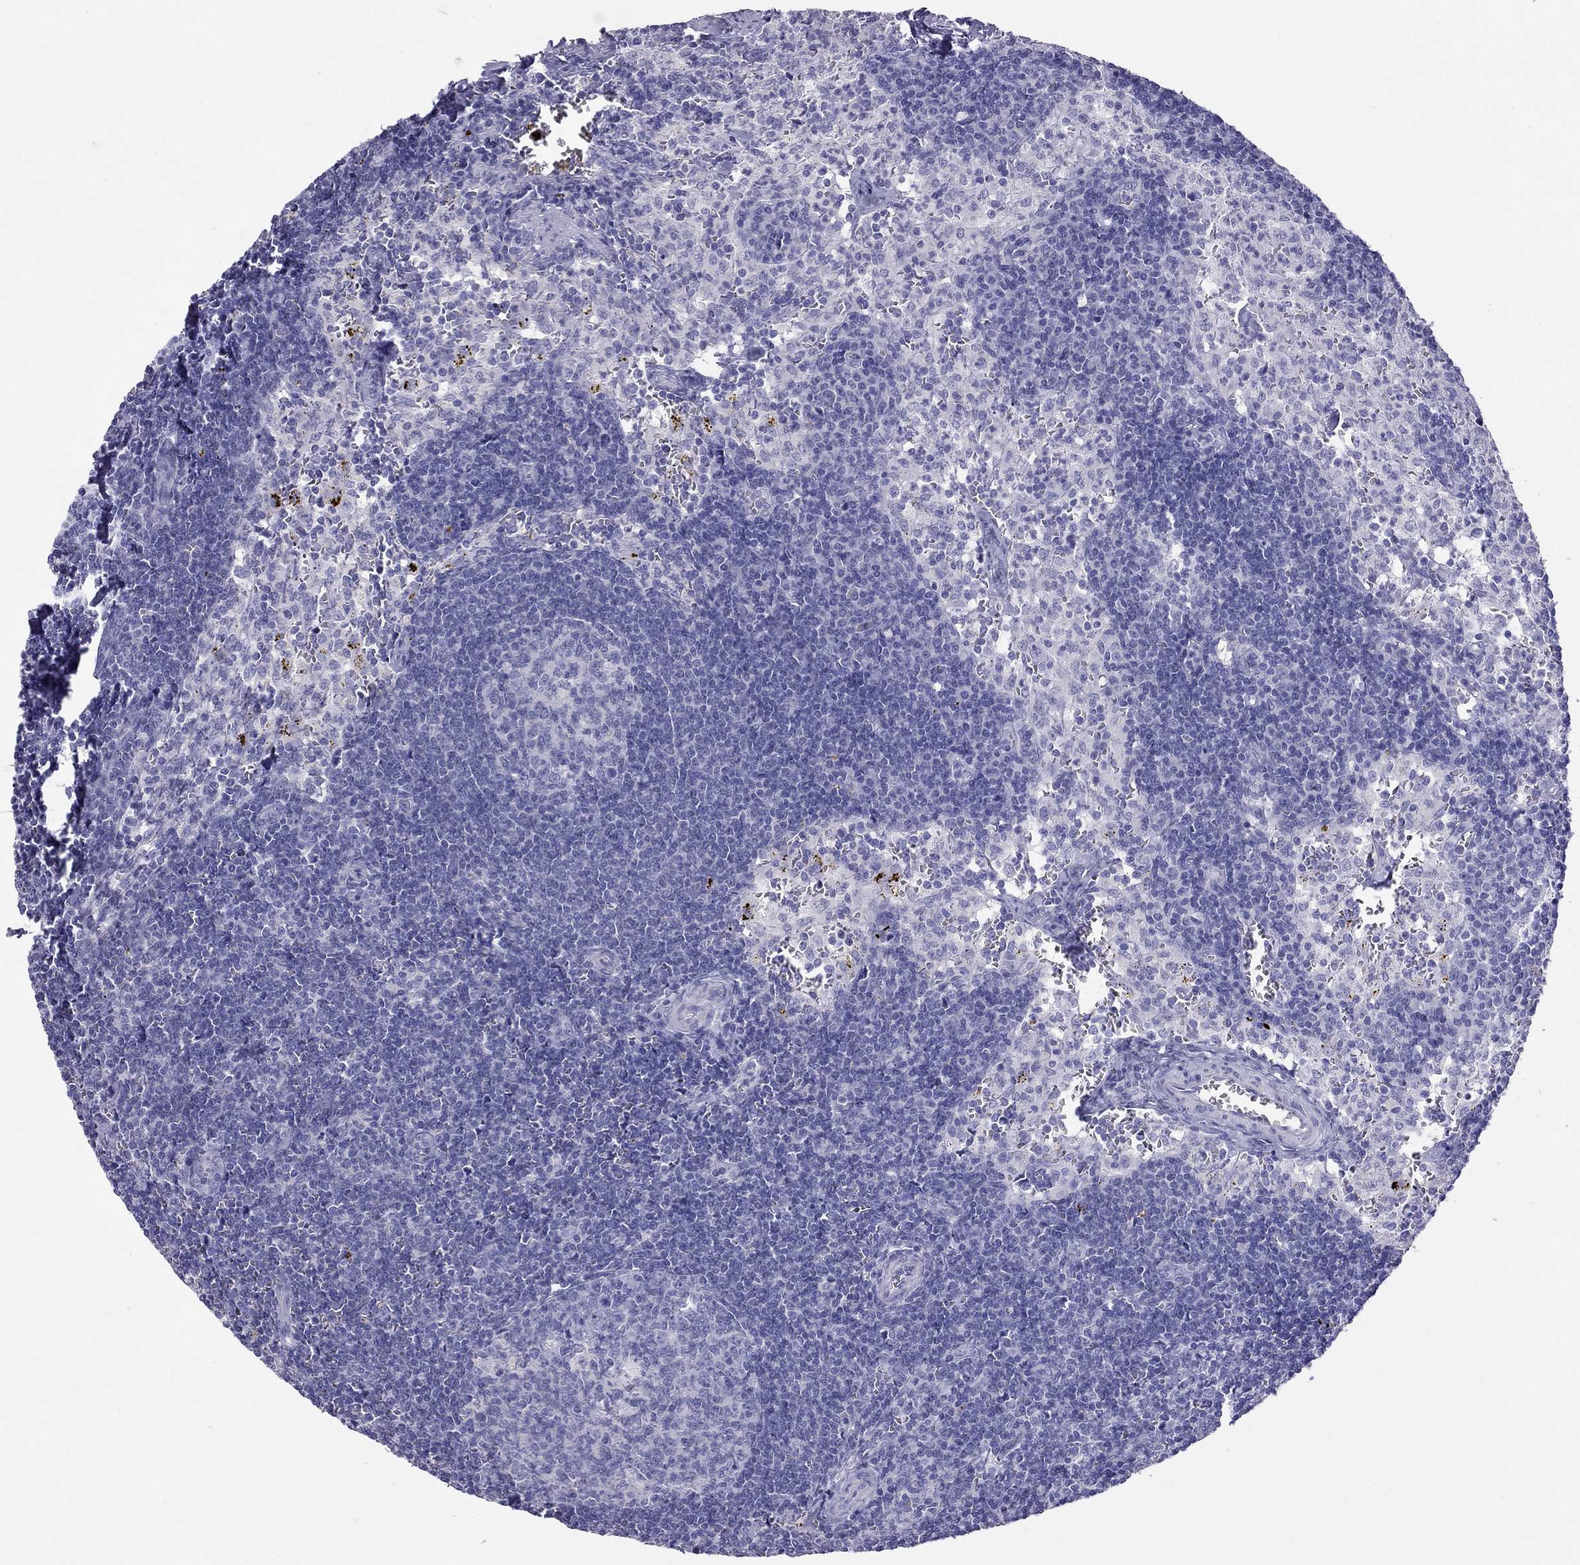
{"staining": {"intensity": "negative", "quantity": "none", "location": "none"}, "tissue": "lymph node", "cell_type": "Germinal center cells", "image_type": "normal", "snomed": [{"axis": "morphology", "description": "Normal tissue, NOS"}, {"axis": "topography", "description": "Lymph node"}], "caption": "A high-resolution micrograph shows immunohistochemistry (IHC) staining of unremarkable lymph node, which displays no significant expression in germinal center cells. The staining was performed using DAB to visualize the protein expression in brown, while the nuclei were stained in blue with hematoxylin (Magnification: 20x).", "gene": "PSMB11", "patient": {"sex": "female", "age": 52}}